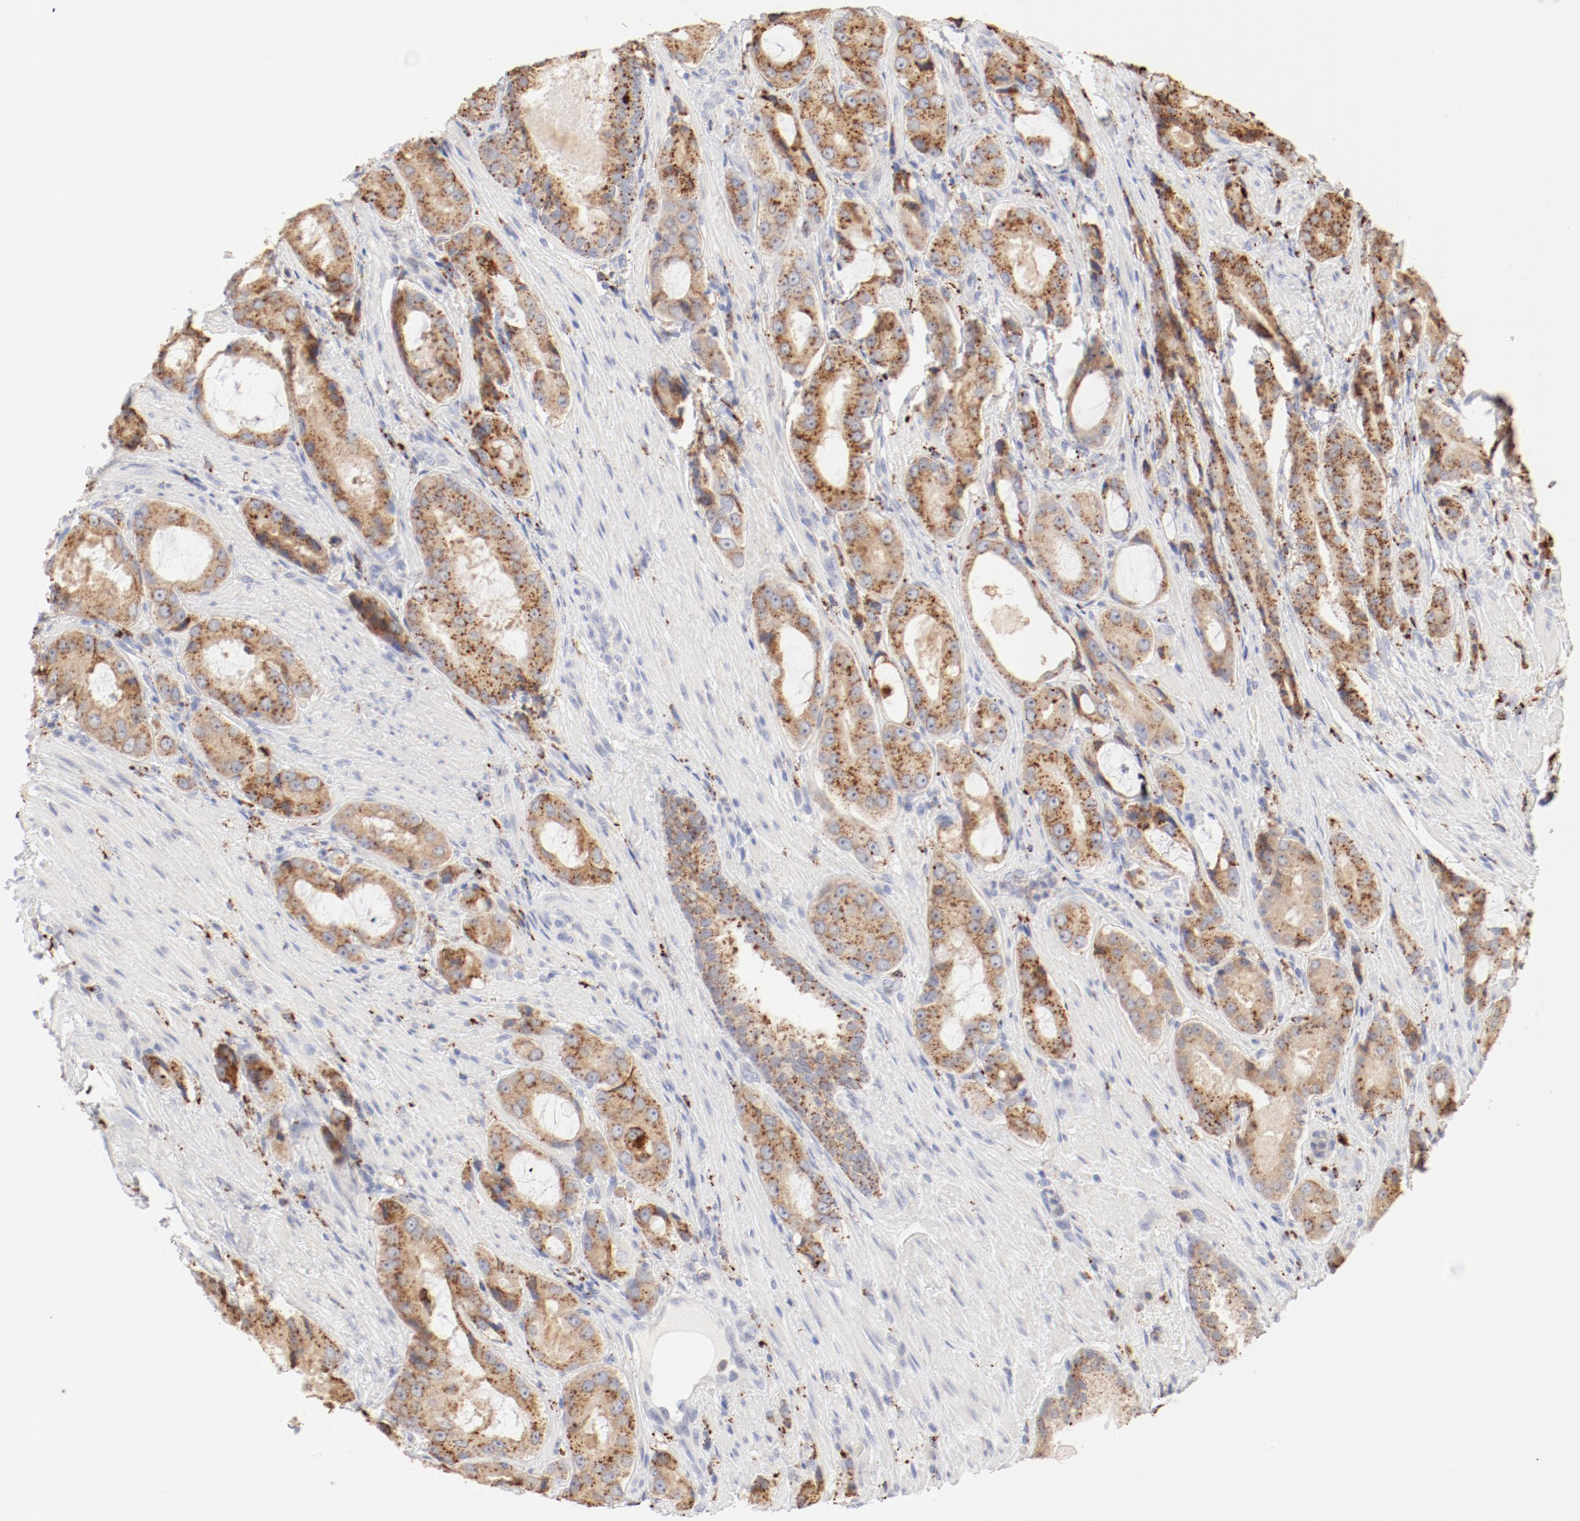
{"staining": {"intensity": "moderate", "quantity": ">75%", "location": "cytoplasmic/membranous"}, "tissue": "prostate cancer", "cell_type": "Tumor cells", "image_type": "cancer", "snomed": [{"axis": "morphology", "description": "Adenocarcinoma, High grade"}, {"axis": "topography", "description": "Prostate"}], "caption": "The image reveals a brown stain indicating the presence of a protein in the cytoplasmic/membranous of tumor cells in prostate high-grade adenocarcinoma.", "gene": "CTSH", "patient": {"sex": "male", "age": 72}}